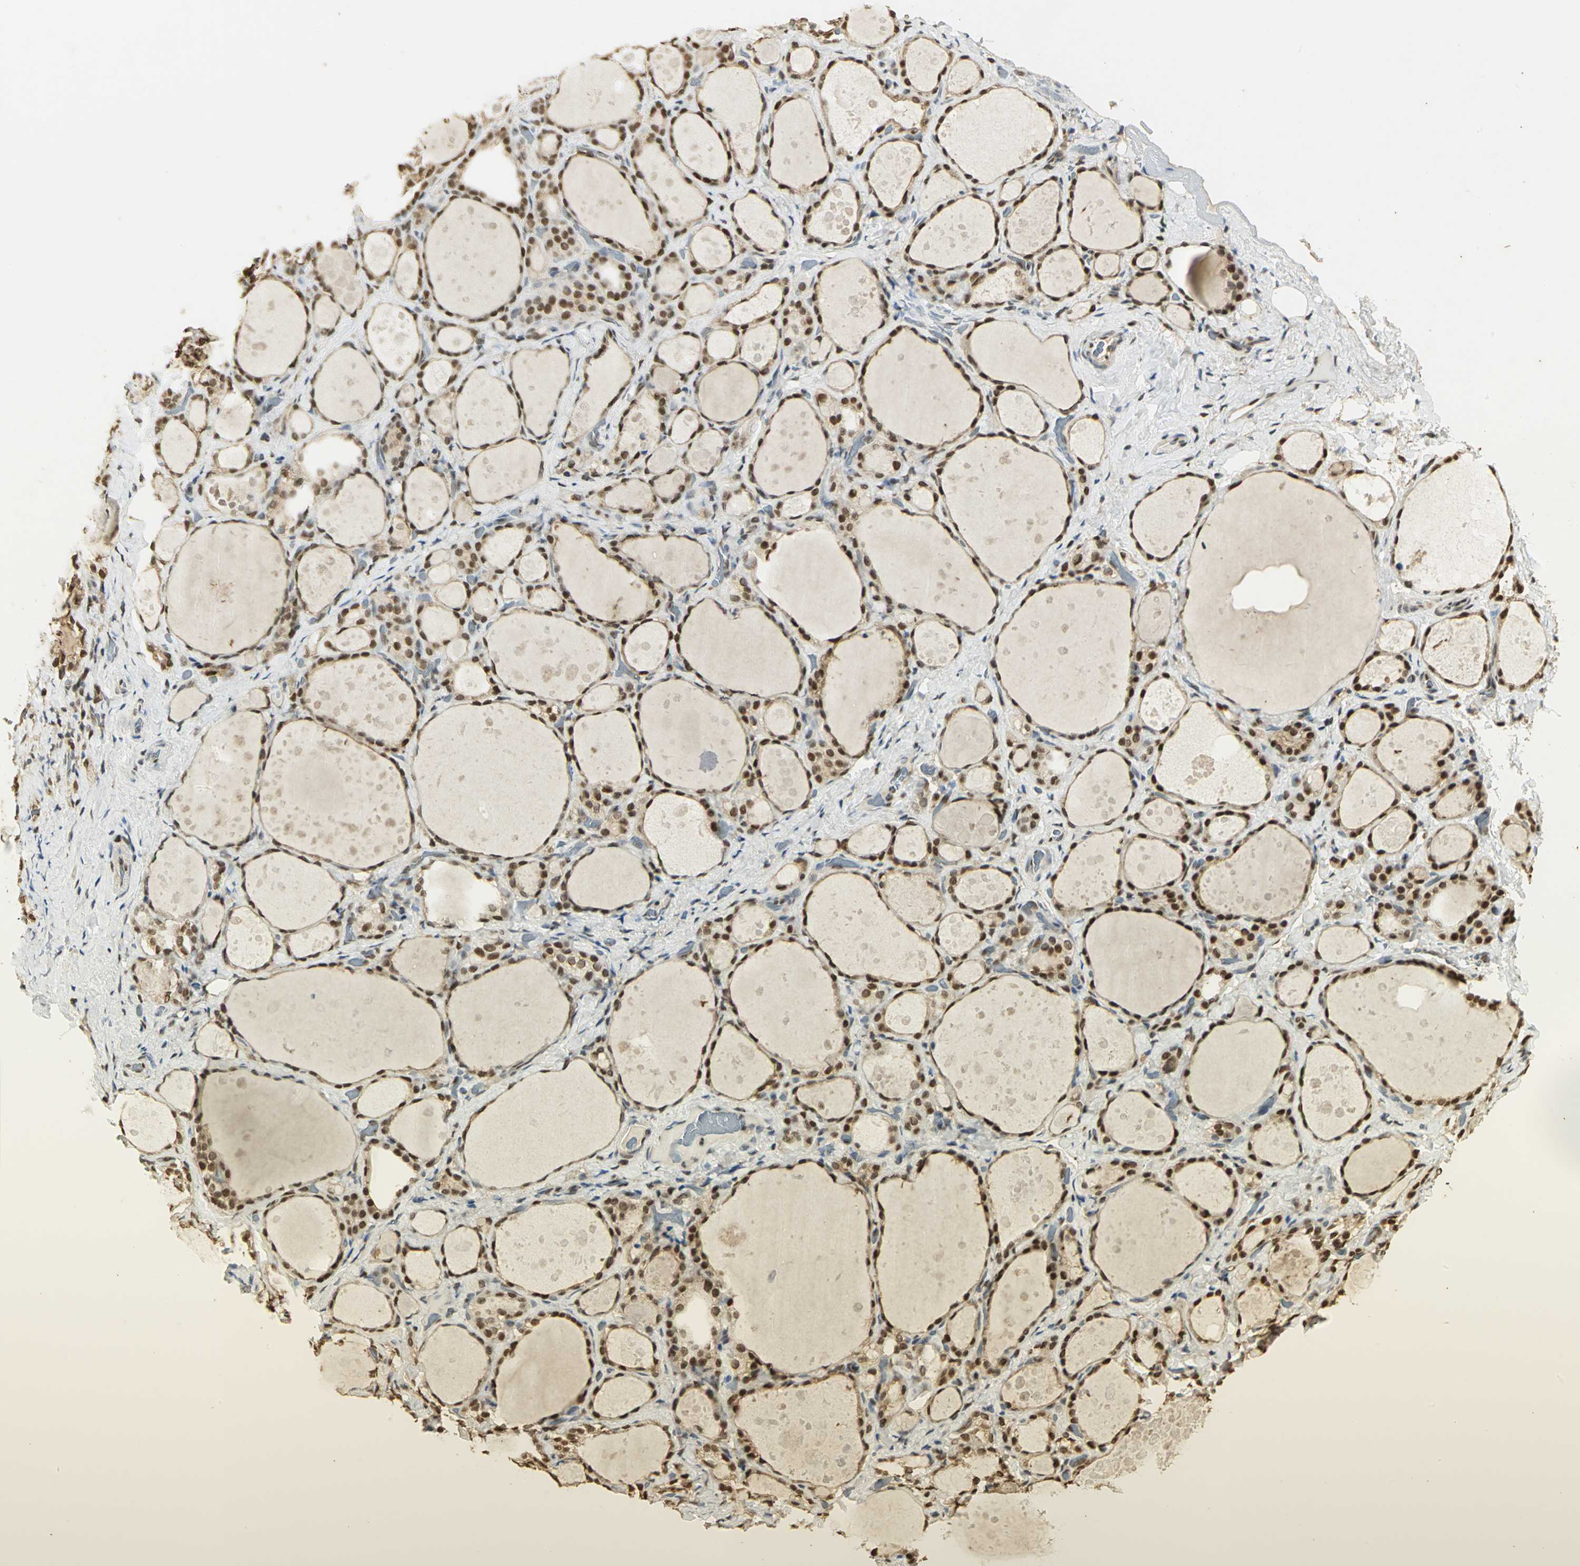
{"staining": {"intensity": "strong", "quantity": ">75%", "location": "cytoplasmic/membranous,nuclear"}, "tissue": "thyroid gland", "cell_type": "Glandular cells", "image_type": "normal", "snomed": [{"axis": "morphology", "description": "Normal tissue, NOS"}, {"axis": "topography", "description": "Thyroid gland"}], "caption": "This is a micrograph of IHC staining of normal thyroid gland, which shows strong positivity in the cytoplasmic/membranous,nuclear of glandular cells.", "gene": "SET", "patient": {"sex": "female", "age": 75}}